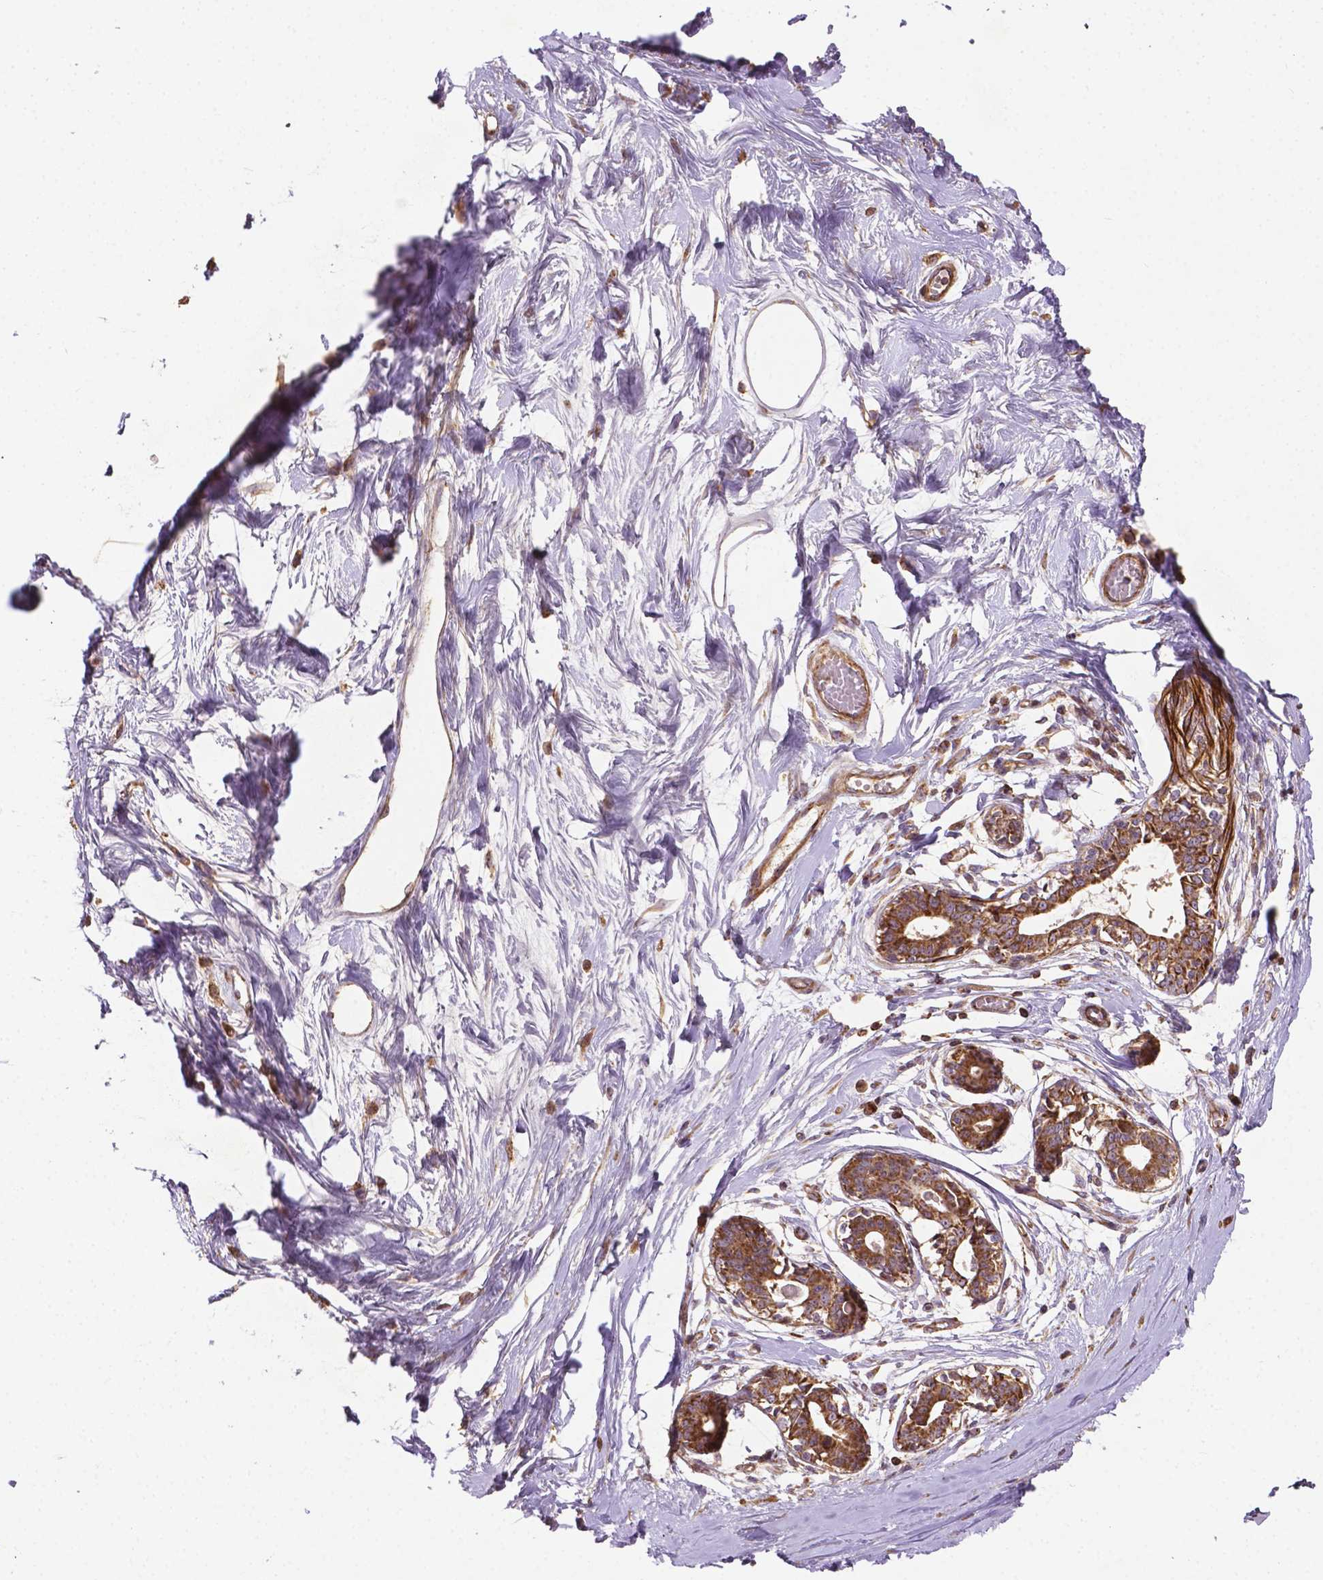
{"staining": {"intensity": "weak", "quantity": "25%-75%", "location": "cytoplasmic/membranous"}, "tissue": "breast", "cell_type": "Adipocytes", "image_type": "normal", "snomed": [{"axis": "morphology", "description": "Normal tissue, NOS"}, {"axis": "topography", "description": "Breast"}], "caption": "A high-resolution photomicrograph shows immunohistochemistry staining of benign breast, which demonstrates weak cytoplasmic/membranous expression in about 25%-75% of adipocytes.", "gene": "LRR1", "patient": {"sex": "female", "age": 45}}